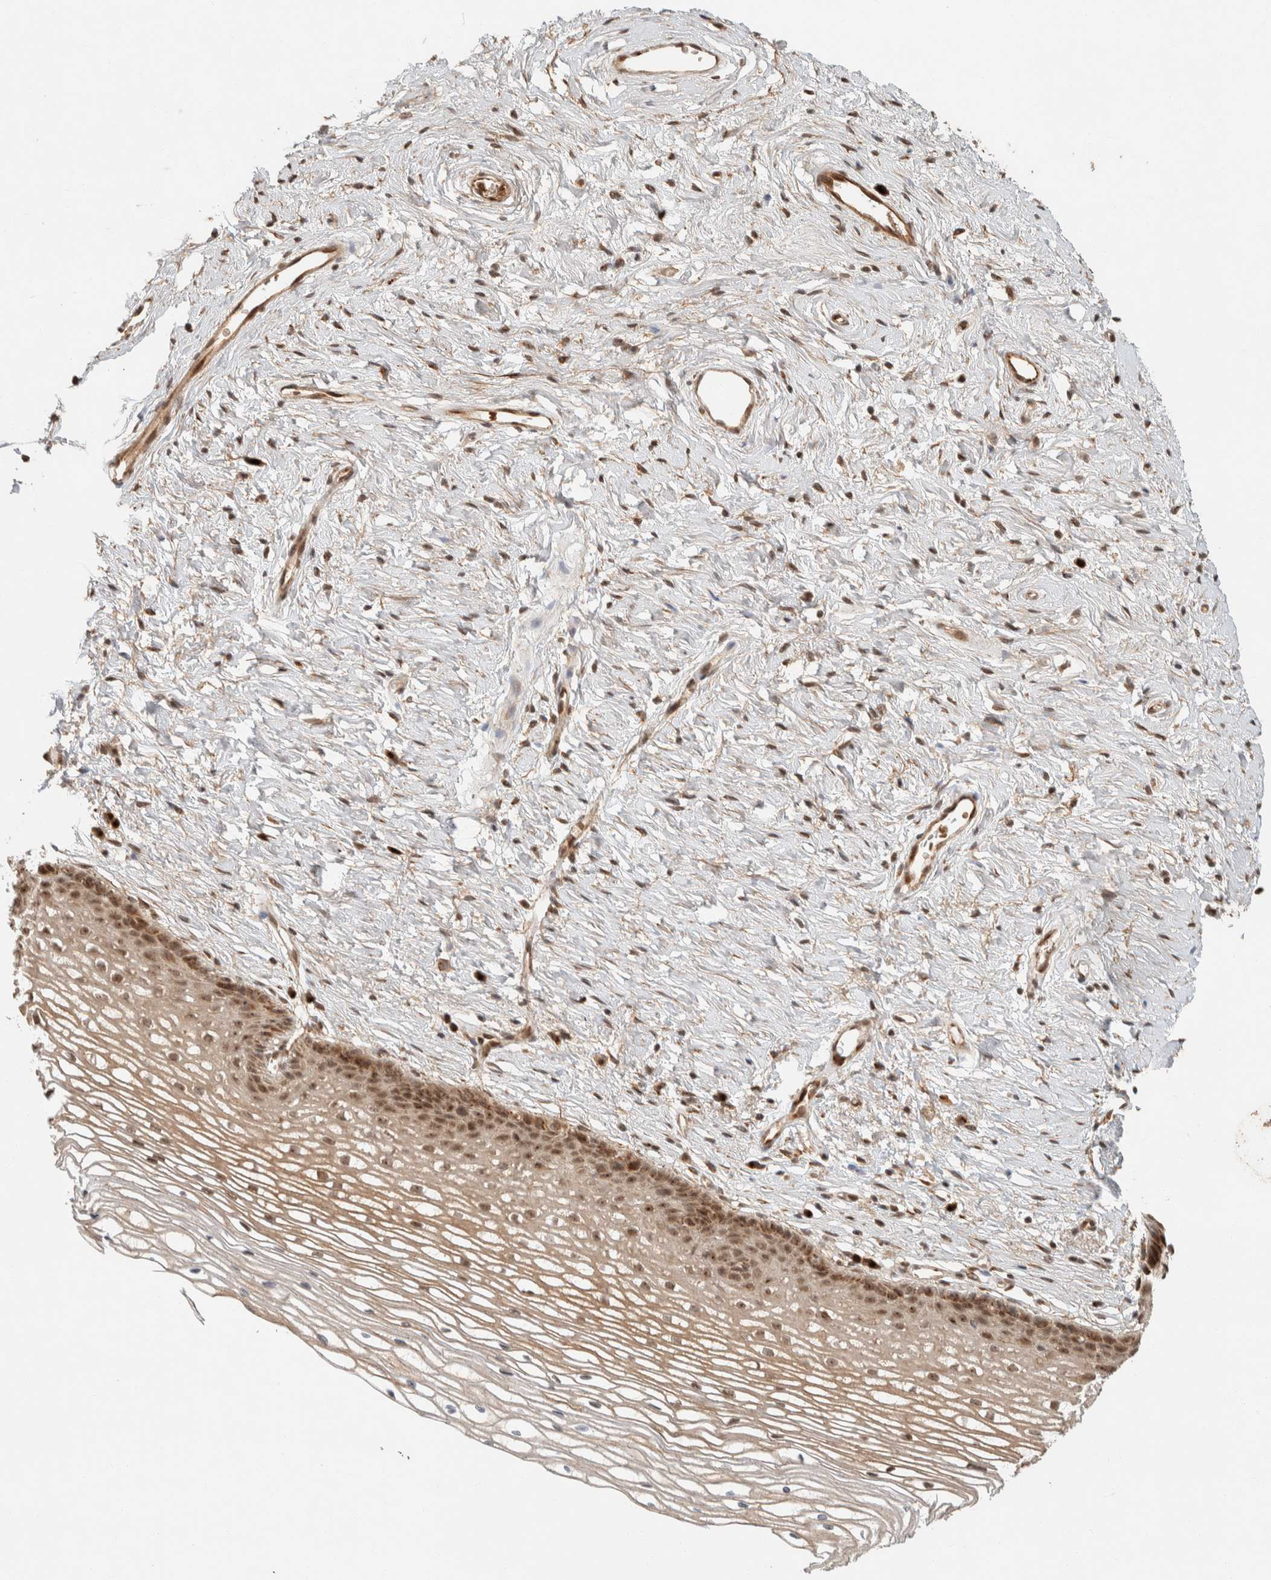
{"staining": {"intensity": "moderate", "quantity": ">75%", "location": "cytoplasmic/membranous"}, "tissue": "cervix", "cell_type": "Glandular cells", "image_type": "normal", "snomed": [{"axis": "morphology", "description": "Normal tissue, NOS"}, {"axis": "topography", "description": "Cervix"}], "caption": "Immunohistochemical staining of unremarkable human cervix reveals medium levels of moderate cytoplasmic/membranous staining in approximately >75% of glandular cells. (DAB IHC, brown staining for protein, blue staining for nuclei).", "gene": "ZBTB2", "patient": {"sex": "female", "age": 77}}